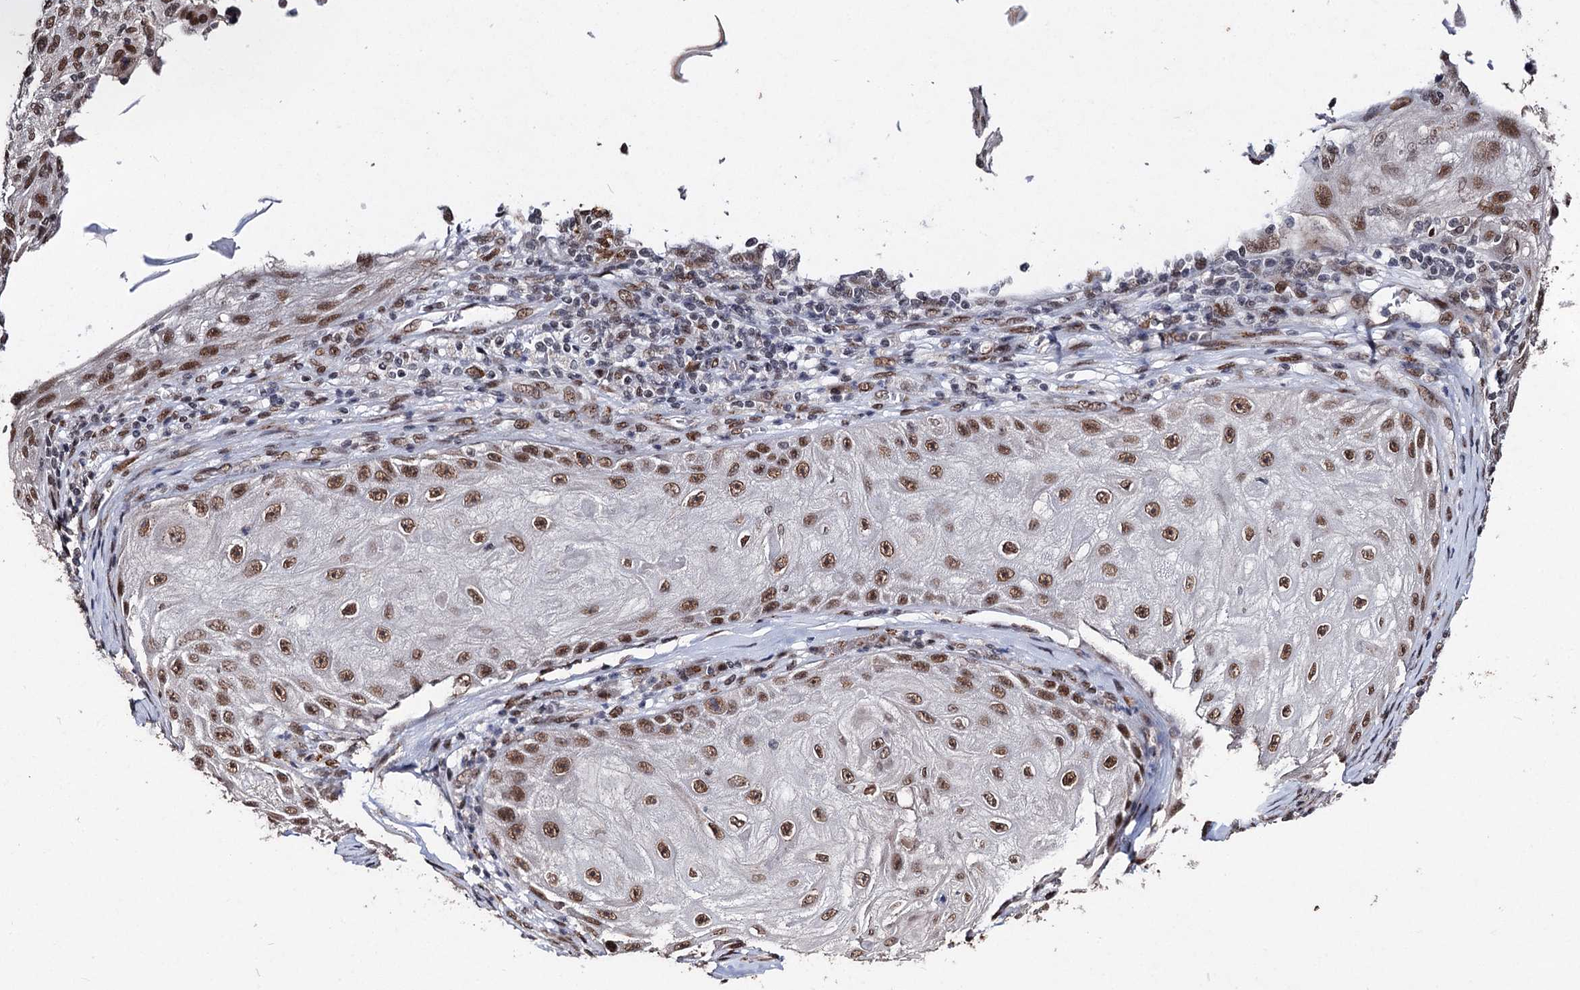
{"staining": {"intensity": "moderate", "quantity": ">75%", "location": "cytoplasmic/membranous"}, "tissue": "melanoma", "cell_type": "Tumor cells", "image_type": "cancer", "snomed": [{"axis": "morphology", "description": "Malignant melanoma, NOS"}, {"axis": "topography", "description": "Skin"}], "caption": "Melanoma was stained to show a protein in brown. There is medium levels of moderate cytoplasmic/membranous positivity in approximately >75% of tumor cells.", "gene": "MATR3", "patient": {"sex": "male", "age": 53}}